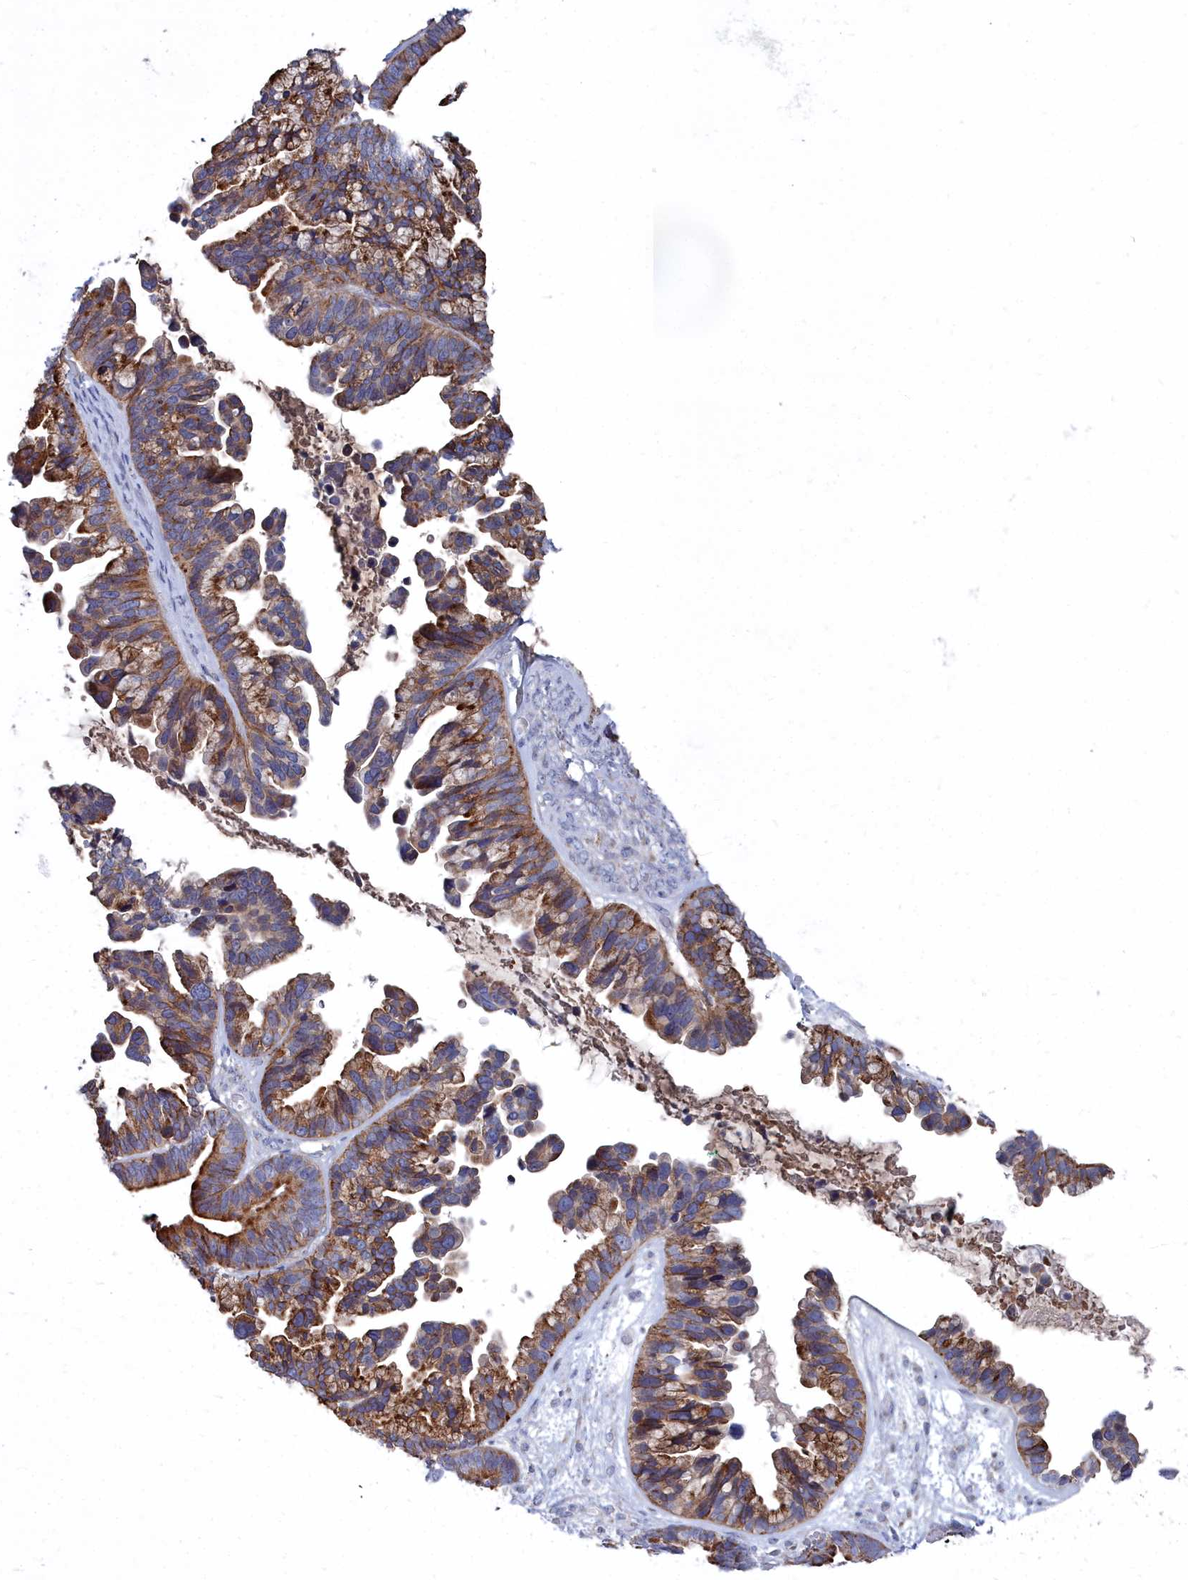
{"staining": {"intensity": "strong", "quantity": ">75%", "location": "cytoplasmic/membranous"}, "tissue": "ovarian cancer", "cell_type": "Tumor cells", "image_type": "cancer", "snomed": [{"axis": "morphology", "description": "Cystadenocarcinoma, serous, NOS"}, {"axis": "topography", "description": "Ovary"}], "caption": "Protein staining of serous cystadenocarcinoma (ovarian) tissue shows strong cytoplasmic/membranous staining in about >75% of tumor cells.", "gene": "SHISAL2A", "patient": {"sex": "female", "age": 56}}